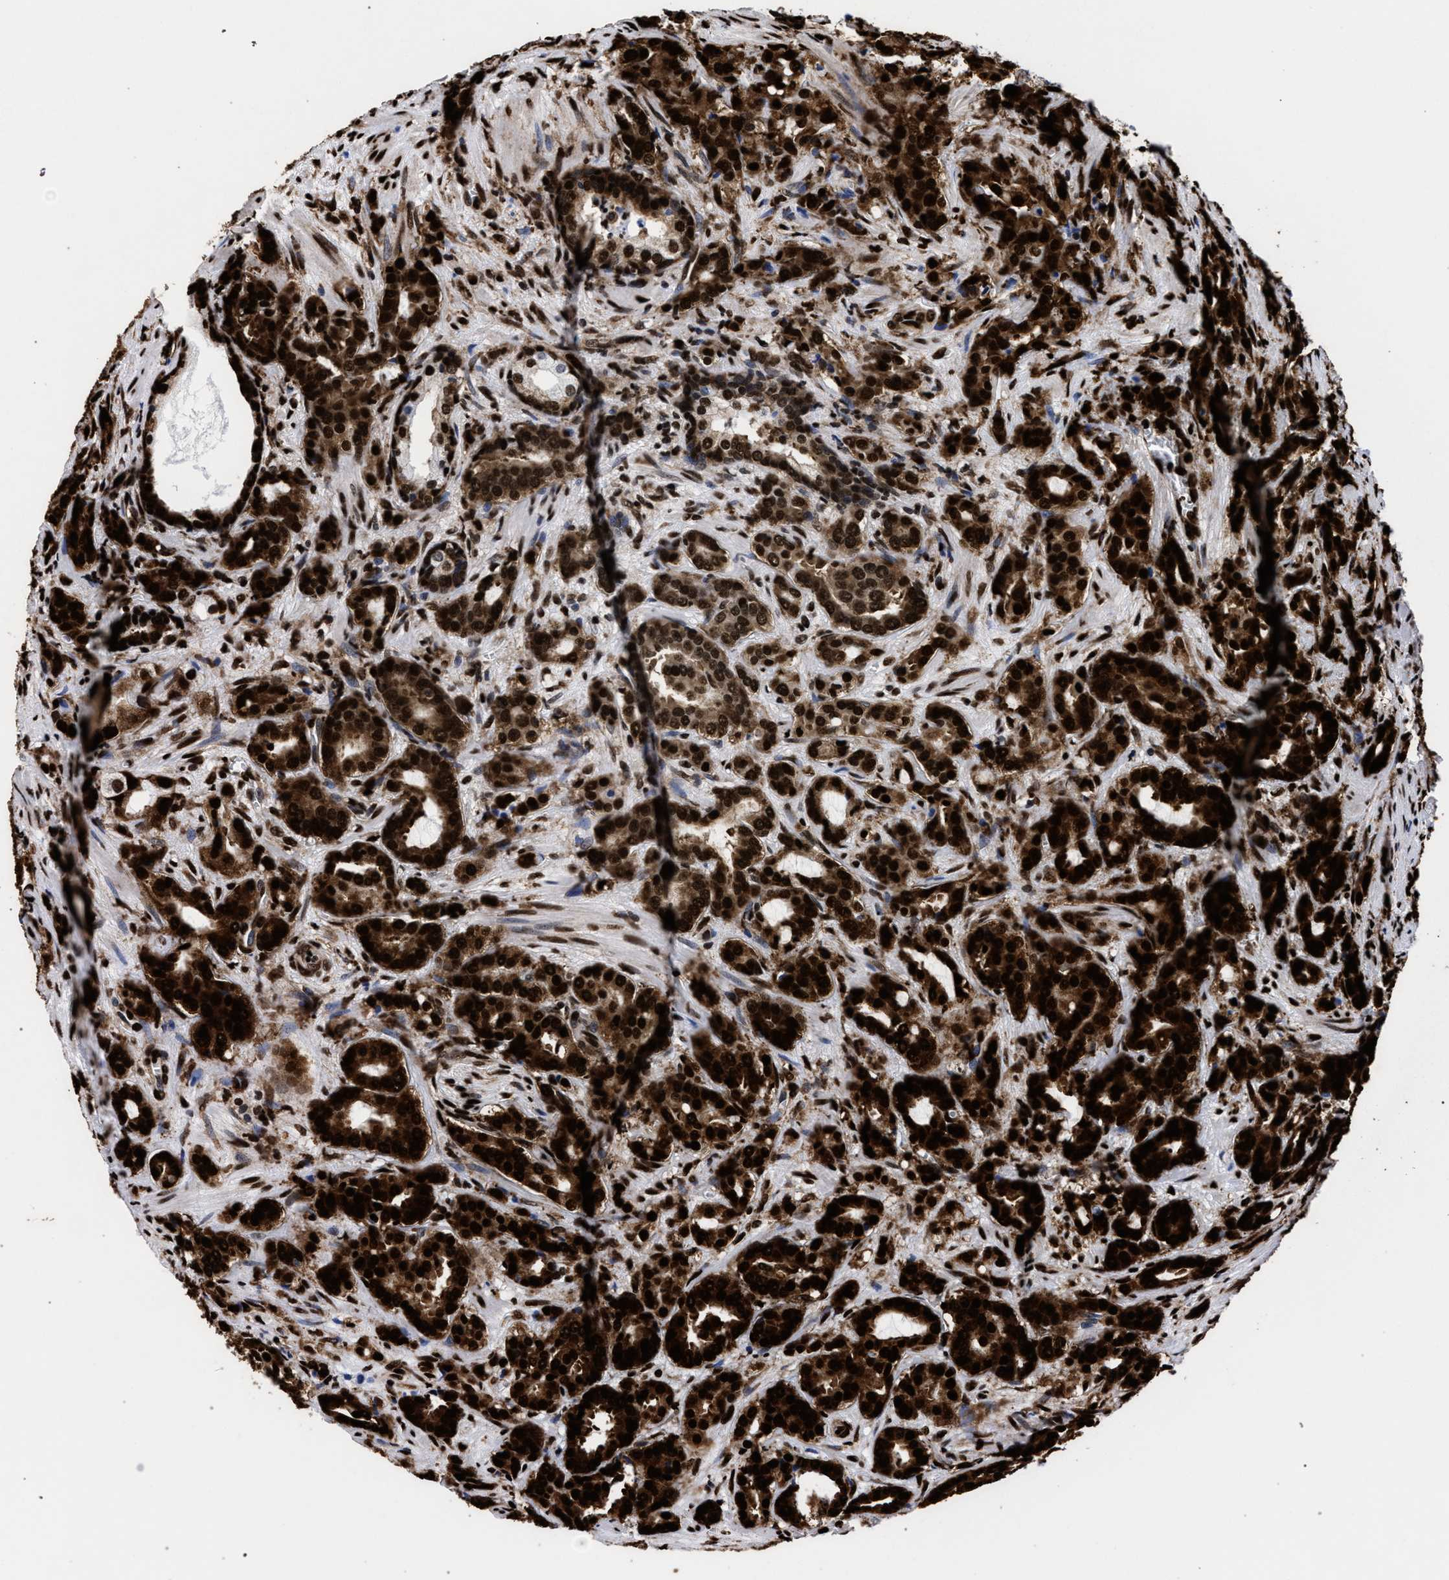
{"staining": {"intensity": "strong", "quantity": ">75%", "location": "cytoplasmic/membranous,nuclear"}, "tissue": "prostate cancer", "cell_type": "Tumor cells", "image_type": "cancer", "snomed": [{"axis": "morphology", "description": "Adenocarcinoma, High grade"}, {"axis": "topography", "description": "Prostate"}], "caption": "This image shows prostate adenocarcinoma (high-grade) stained with IHC to label a protein in brown. The cytoplasmic/membranous and nuclear of tumor cells show strong positivity for the protein. Nuclei are counter-stained blue.", "gene": "HNRNPA1", "patient": {"sex": "male", "age": 64}}